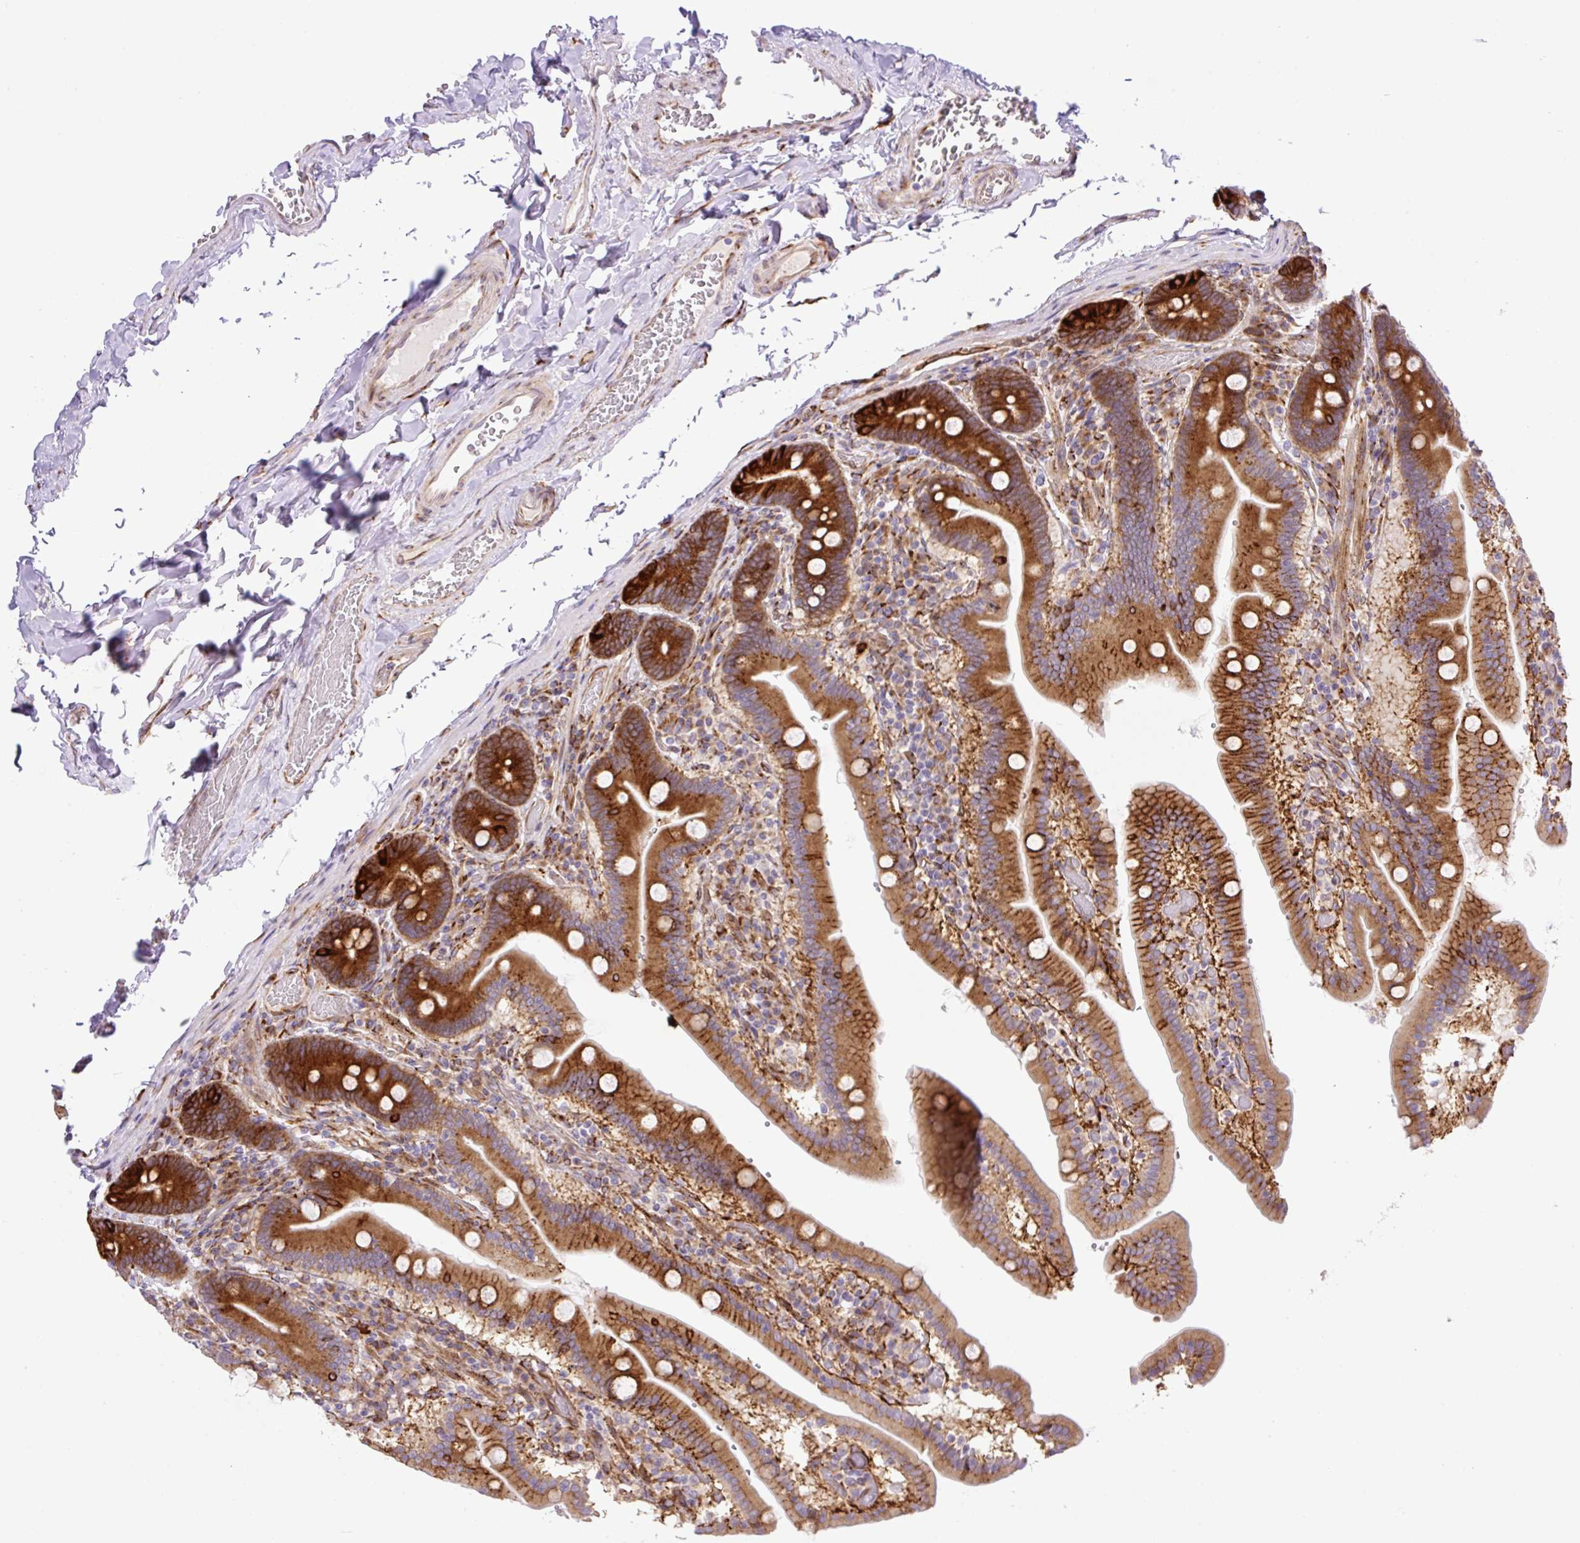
{"staining": {"intensity": "strong", "quantity": ">75%", "location": "cytoplasmic/membranous"}, "tissue": "duodenum", "cell_type": "Glandular cells", "image_type": "normal", "snomed": [{"axis": "morphology", "description": "Normal tissue, NOS"}, {"axis": "topography", "description": "Duodenum"}], "caption": "Glandular cells show high levels of strong cytoplasmic/membranous expression in about >75% of cells in unremarkable human duodenum.", "gene": "RAB30", "patient": {"sex": "female", "age": 62}}